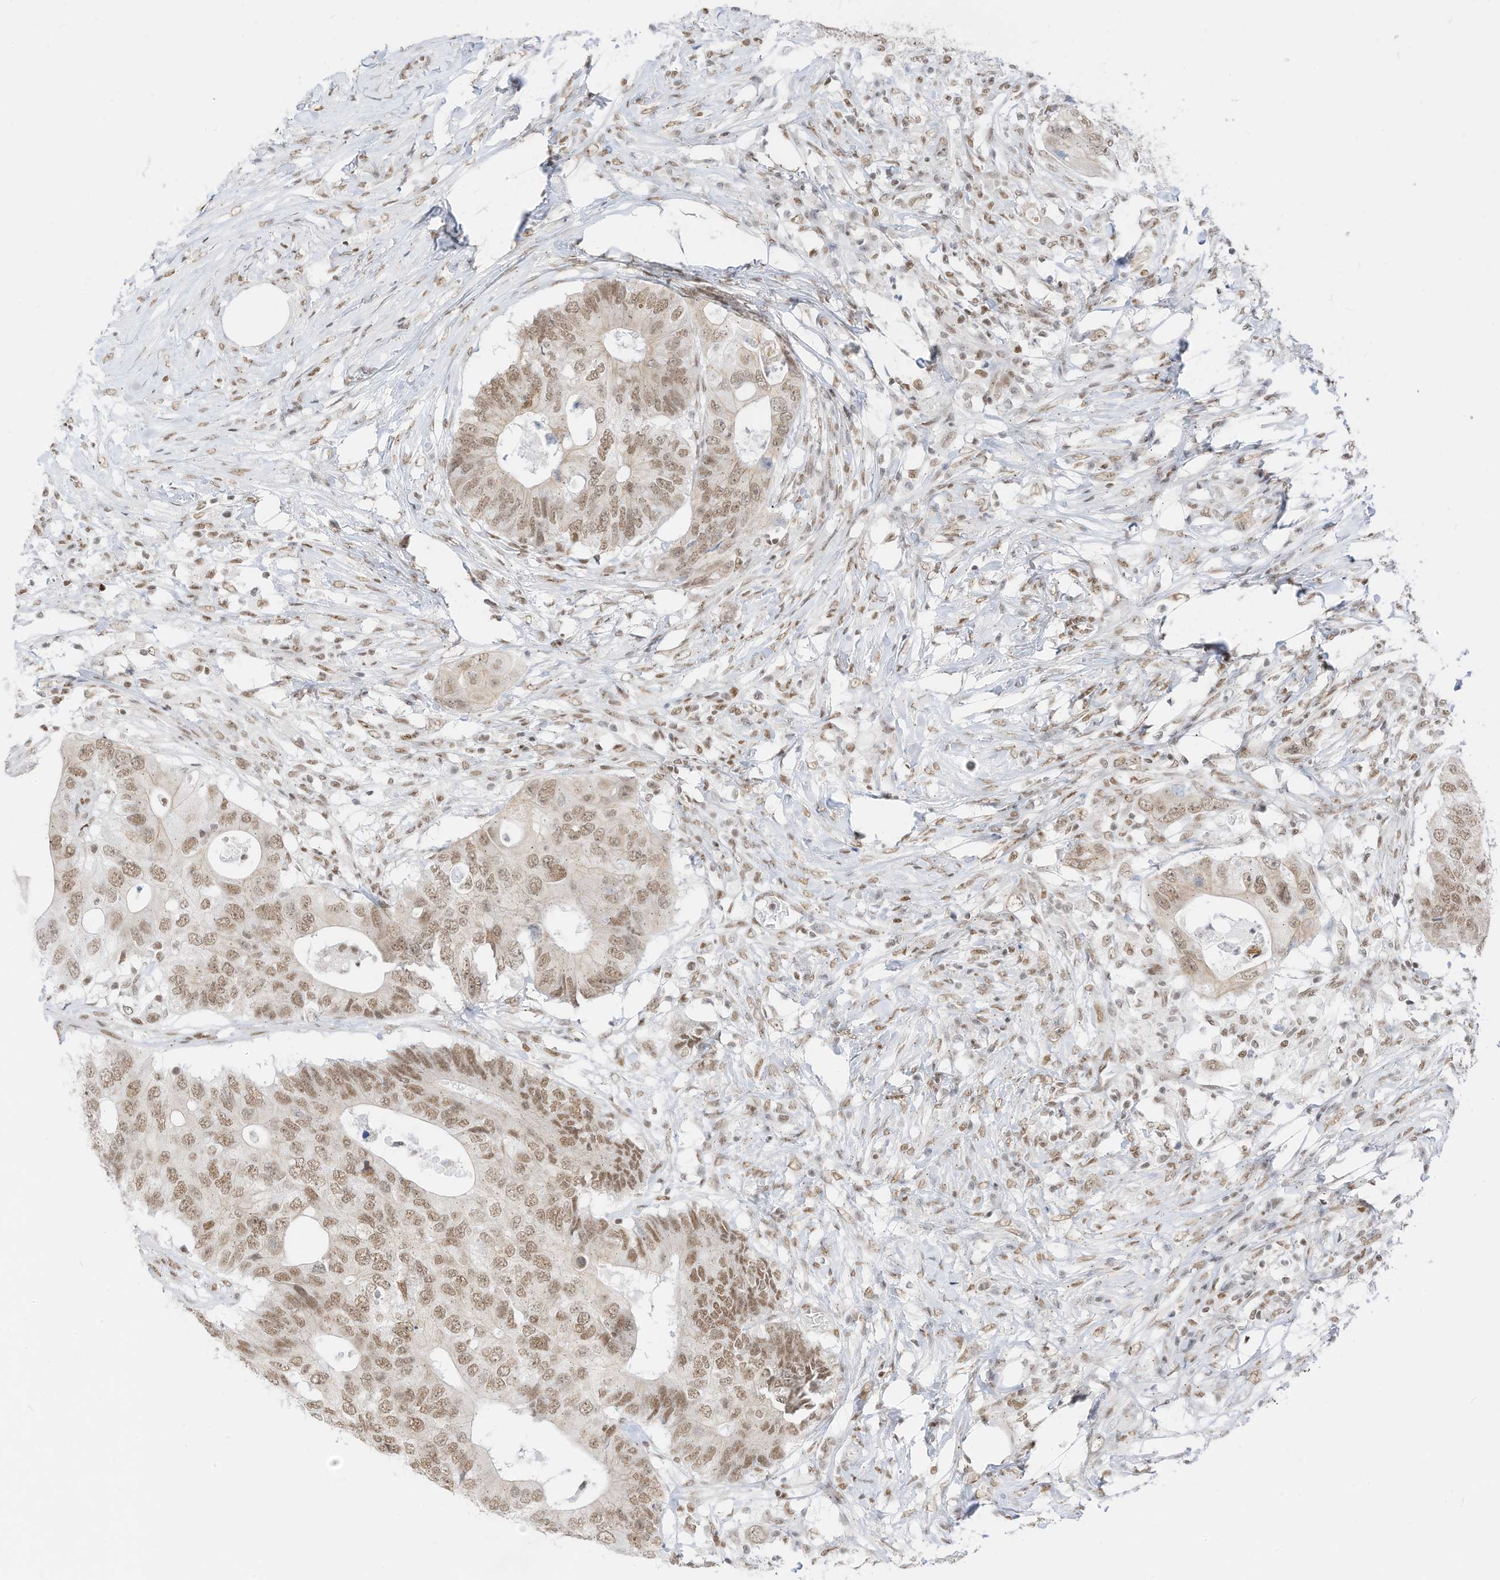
{"staining": {"intensity": "moderate", "quantity": ">75%", "location": "nuclear"}, "tissue": "colorectal cancer", "cell_type": "Tumor cells", "image_type": "cancer", "snomed": [{"axis": "morphology", "description": "Adenocarcinoma, NOS"}, {"axis": "topography", "description": "Colon"}], "caption": "This is an image of immunohistochemistry staining of colorectal cancer, which shows moderate staining in the nuclear of tumor cells.", "gene": "SMARCA2", "patient": {"sex": "male", "age": 71}}